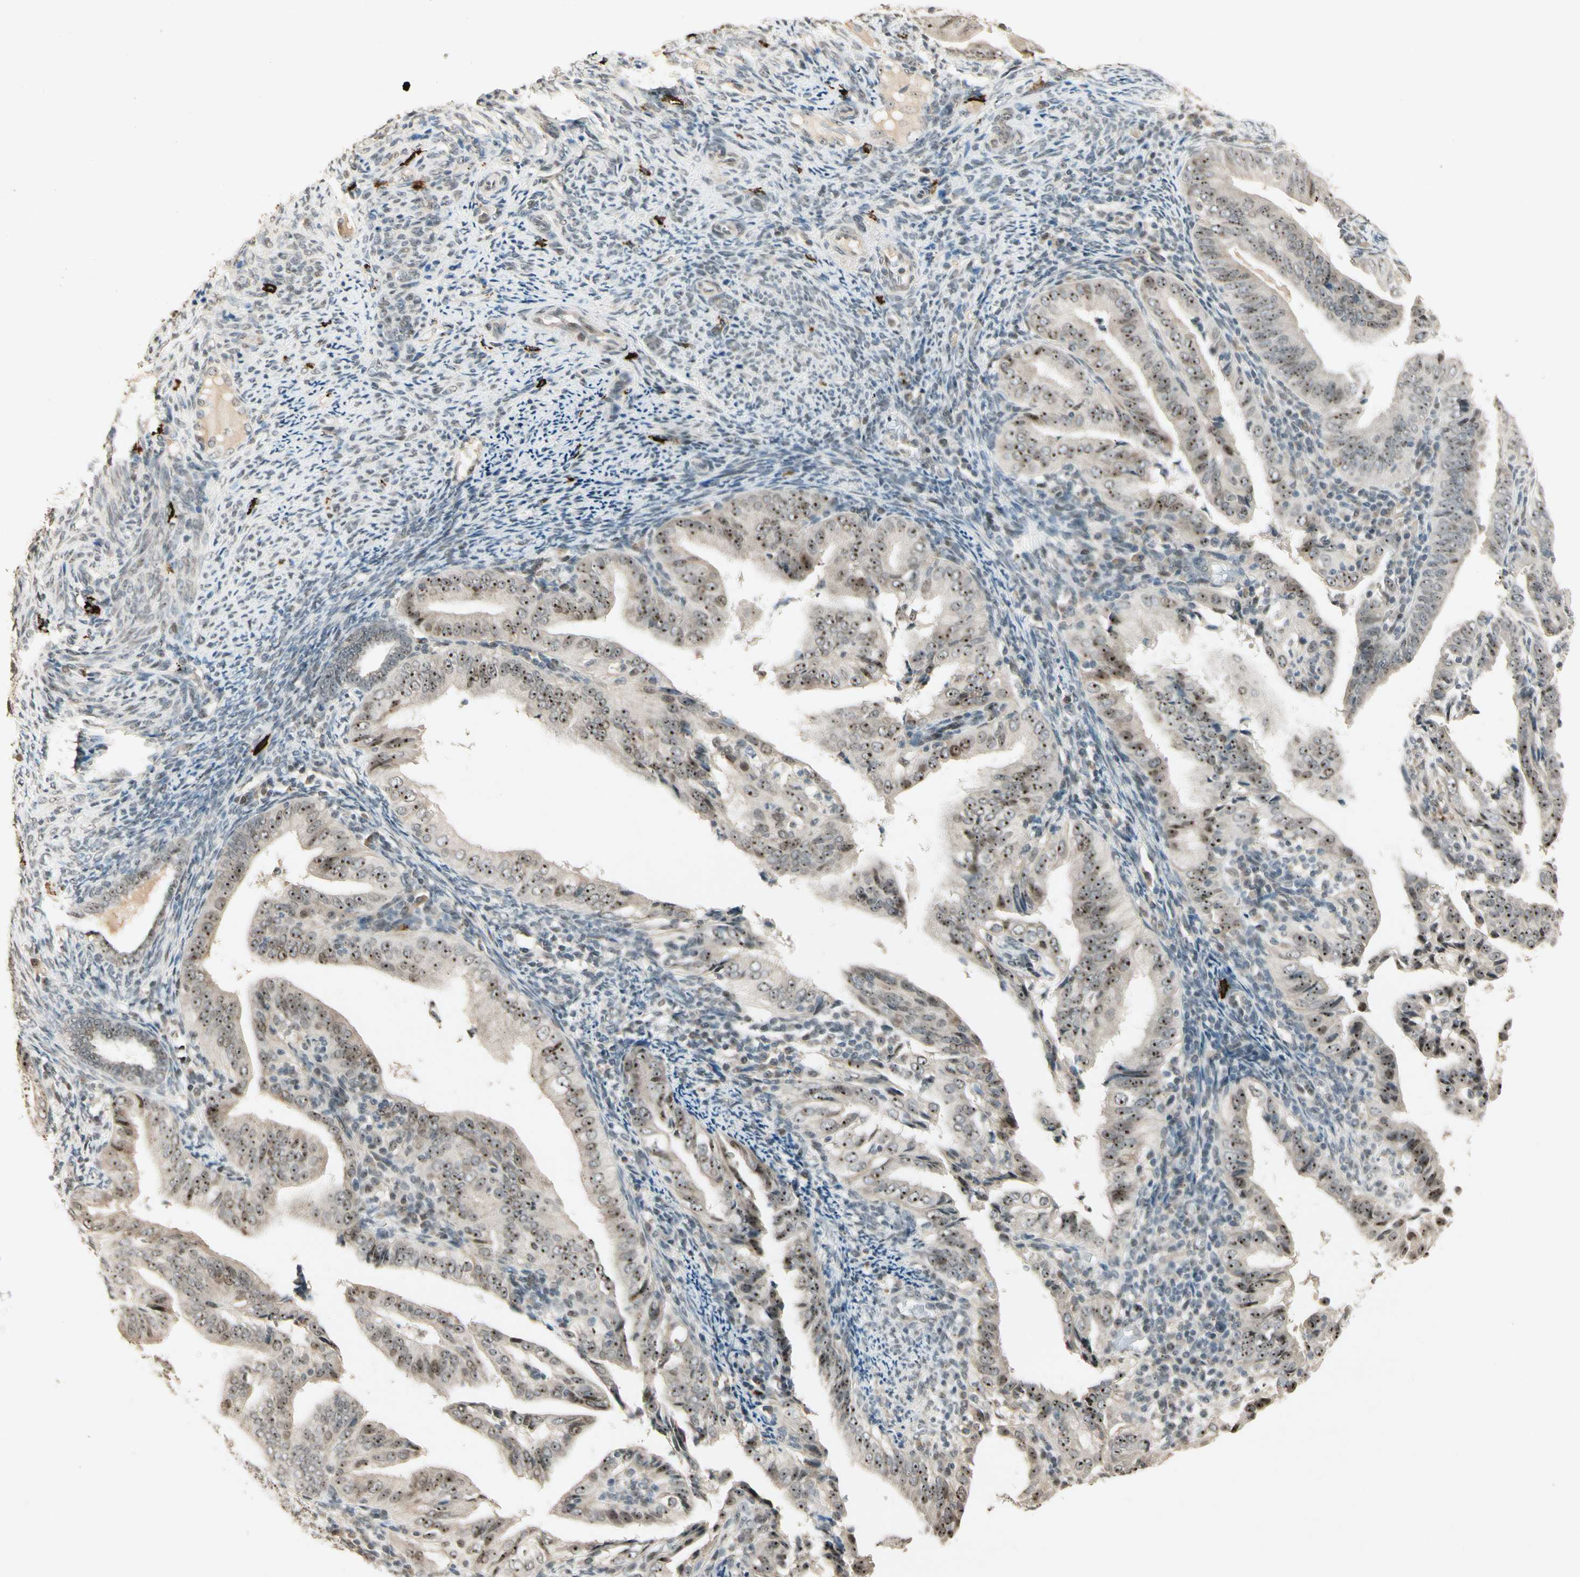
{"staining": {"intensity": "moderate", "quantity": ">75%", "location": "nuclear"}, "tissue": "endometrial cancer", "cell_type": "Tumor cells", "image_type": "cancer", "snomed": [{"axis": "morphology", "description": "Adenocarcinoma, NOS"}, {"axis": "topography", "description": "Endometrium"}], "caption": "An immunohistochemistry (IHC) photomicrograph of neoplastic tissue is shown. Protein staining in brown shows moderate nuclear positivity in endometrial cancer within tumor cells.", "gene": "ETV4", "patient": {"sex": "female", "age": 58}}